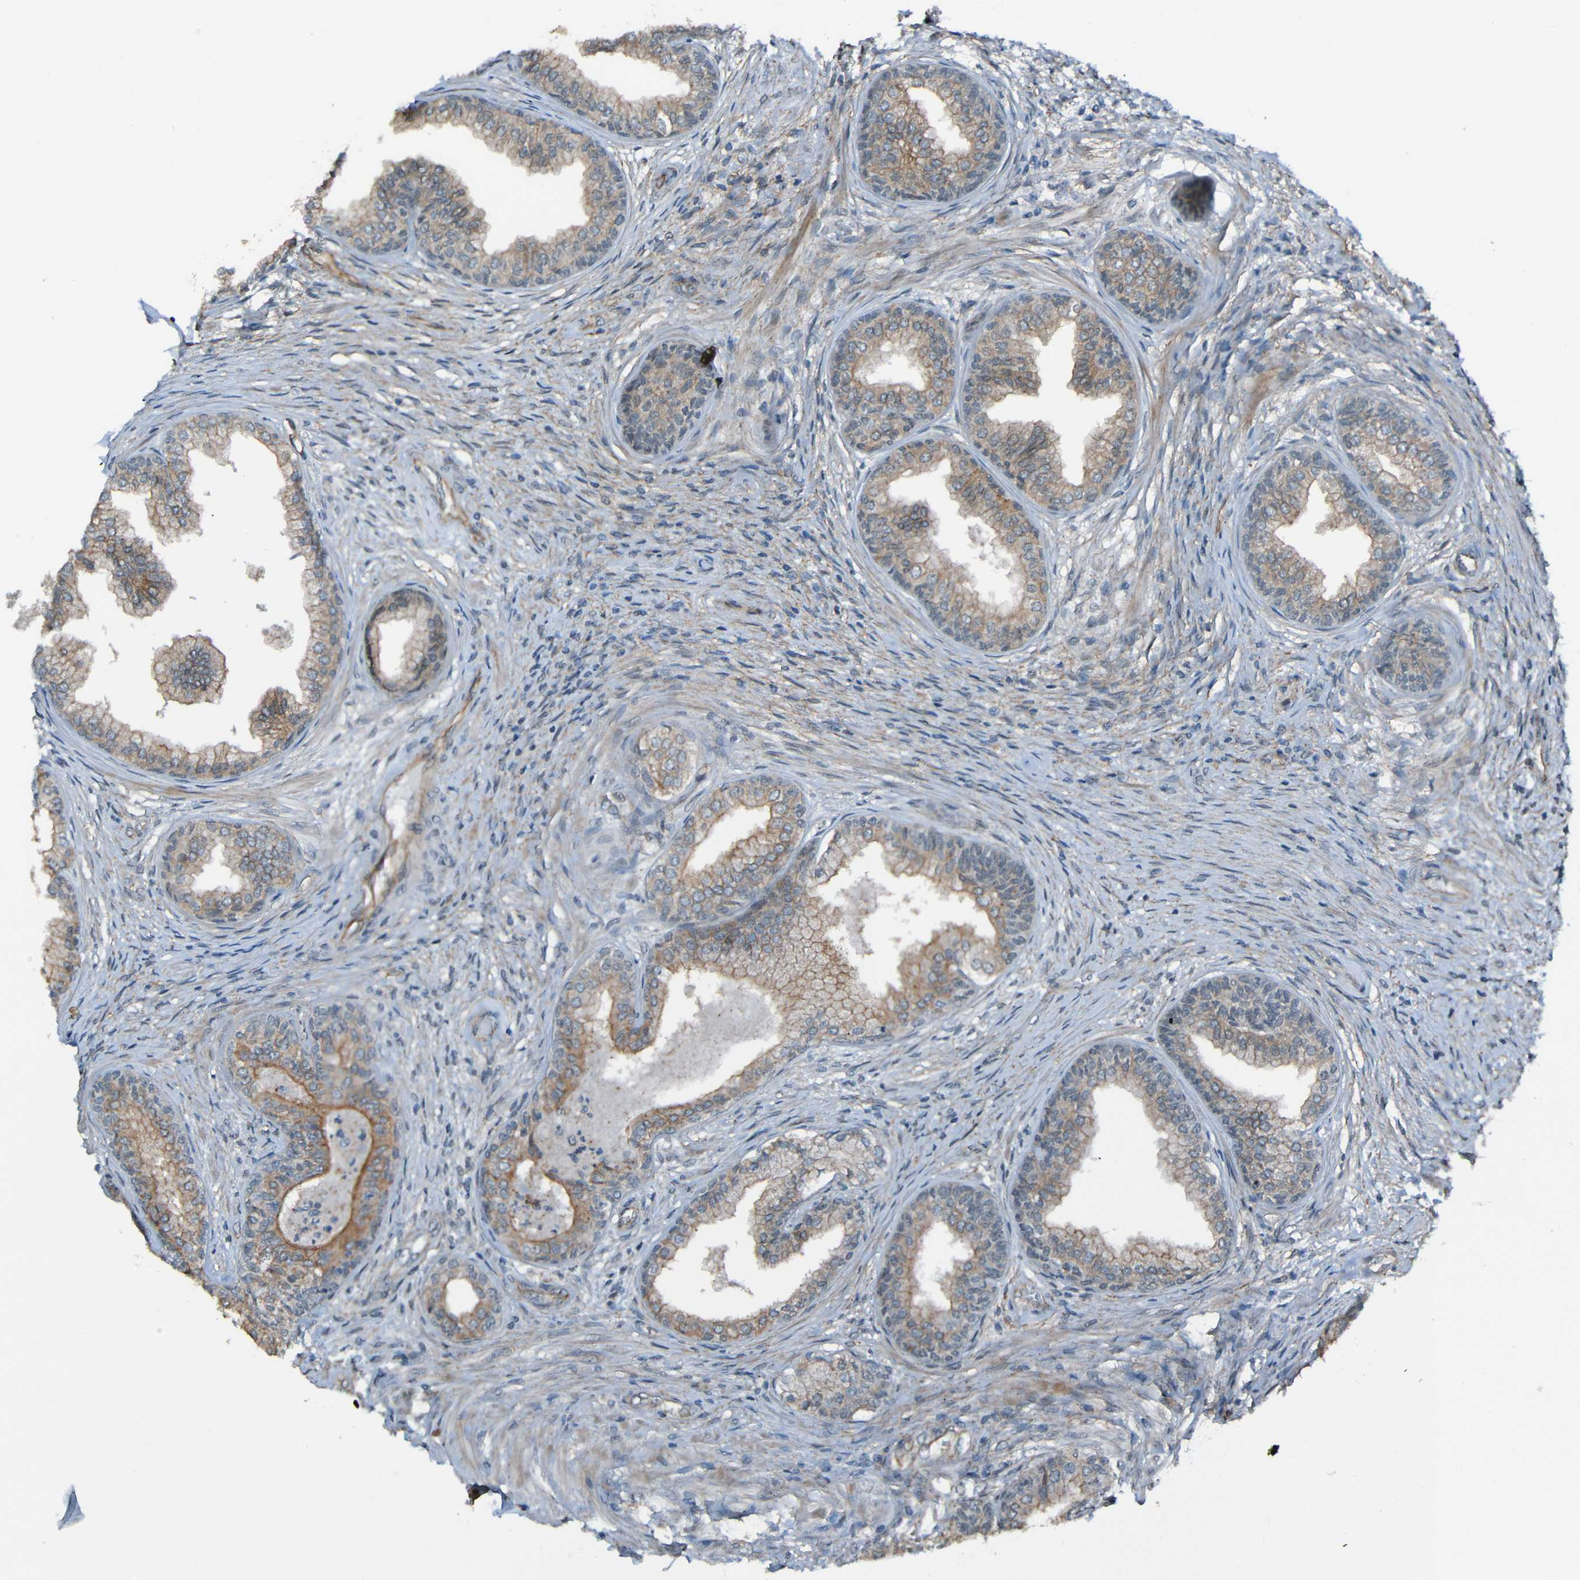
{"staining": {"intensity": "moderate", "quantity": "25%-75%", "location": "cytoplasmic/membranous"}, "tissue": "prostate", "cell_type": "Glandular cells", "image_type": "normal", "snomed": [{"axis": "morphology", "description": "Normal tissue, NOS"}, {"axis": "topography", "description": "Prostate"}], "caption": "Protein staining demonstrates moderate cytoplasmic/membranous expression in about 25%-75% of glandular cells in normal prostate.", "gene": "LGR5", "patient": {"sex": "male", "age": 76}}